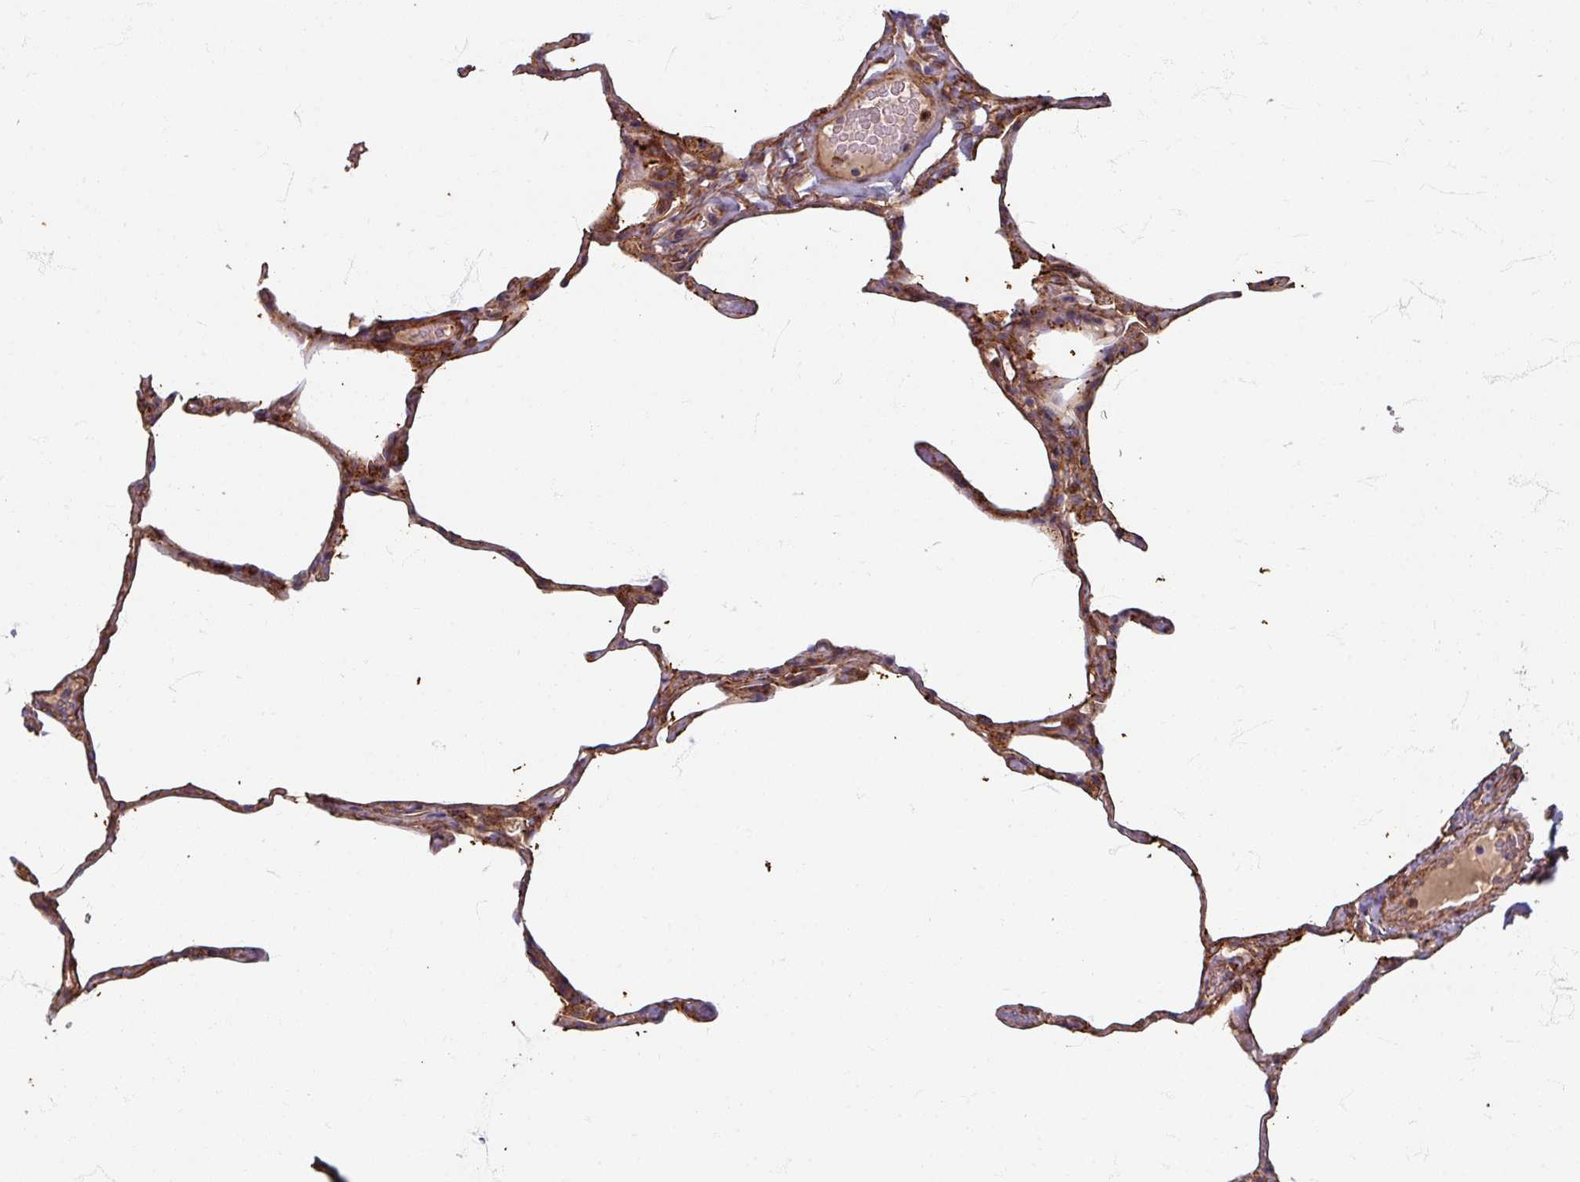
{"staining": {"intensity": "moderate", "quantity": ">75%", "location": "cytoplasmic/membranous"}, "tissue": "lung", "cell_type": "Alveolar cells", "image_type": "normal", "snomed": [{"axis": "morphology", "description": "Normal tissue, NOS"}, {"axis": "topography", "description": "Lung"}], "caption": "Benign lung displays moderate cytoplasmic/membranous positivity in about >75% of alveolar cells.", "gene": "GABARAPL1", "patient": {"sex": "male", "age": 65}}